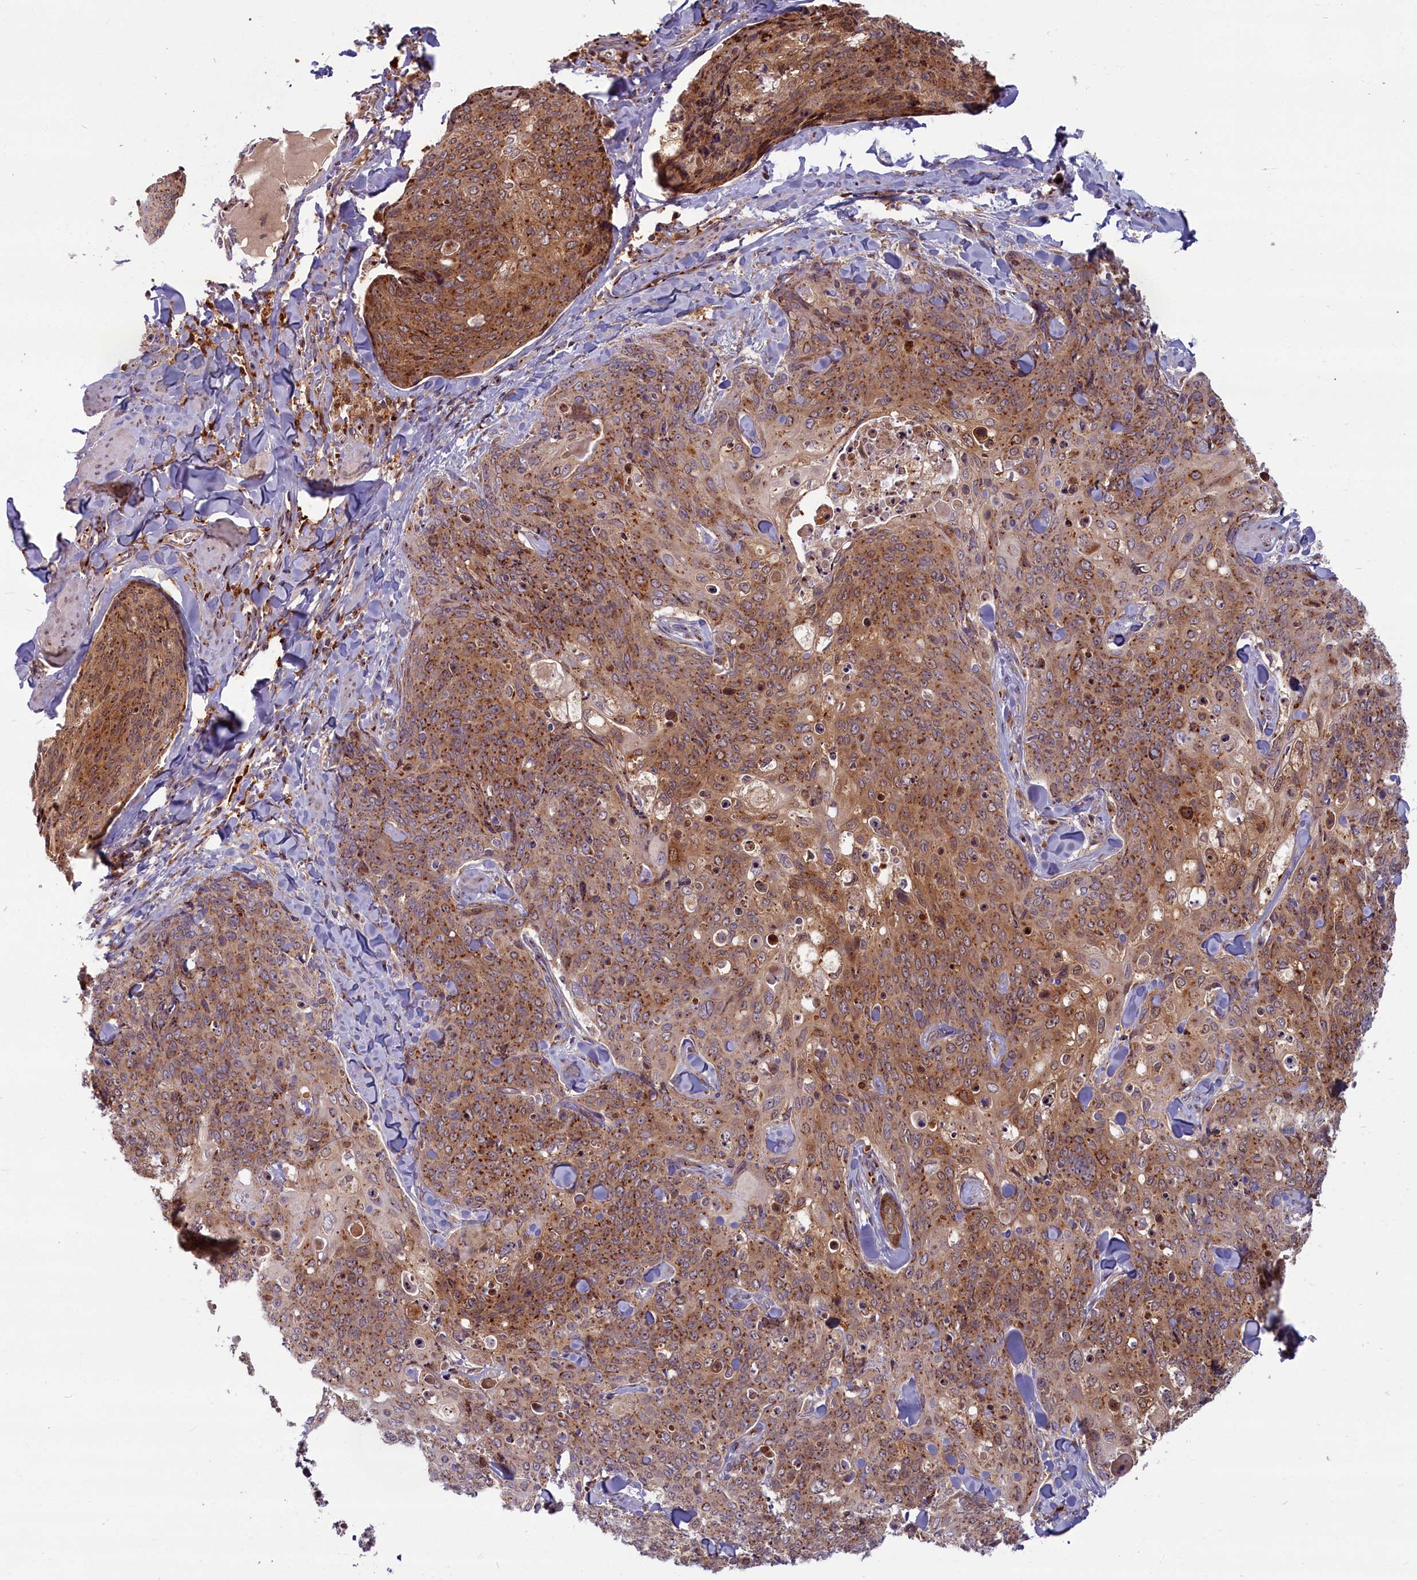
{"staining": {"intensity": "moderate", "quantity": ">75%", "location": "cytoplasmic/membranous"}, "tissue": "skin cancer", "cell_type": "Tumor cells", "image_type": "cancer", "snomed": [{"axis": "morphology", "description": "Squamous cell carcinoma, NOS"}, {"axis": "topography", "description": "Skin"}, {"axis": "topography", "description": "Vulva"}], "caption": "Protein expression analysis of skin squamous cell carcinoma reveals moderate cytoplasmic/membranous positivity in about >75% of tumor cells. The protein of interest is stained brown, and the nuclei are stained in blue (DAB (3,3'-diaminobenzidine) IHC with brightfield microscopy, high magnification).", "gene": "BLVRB", "patient": {"sex": "female", "age": 85}}